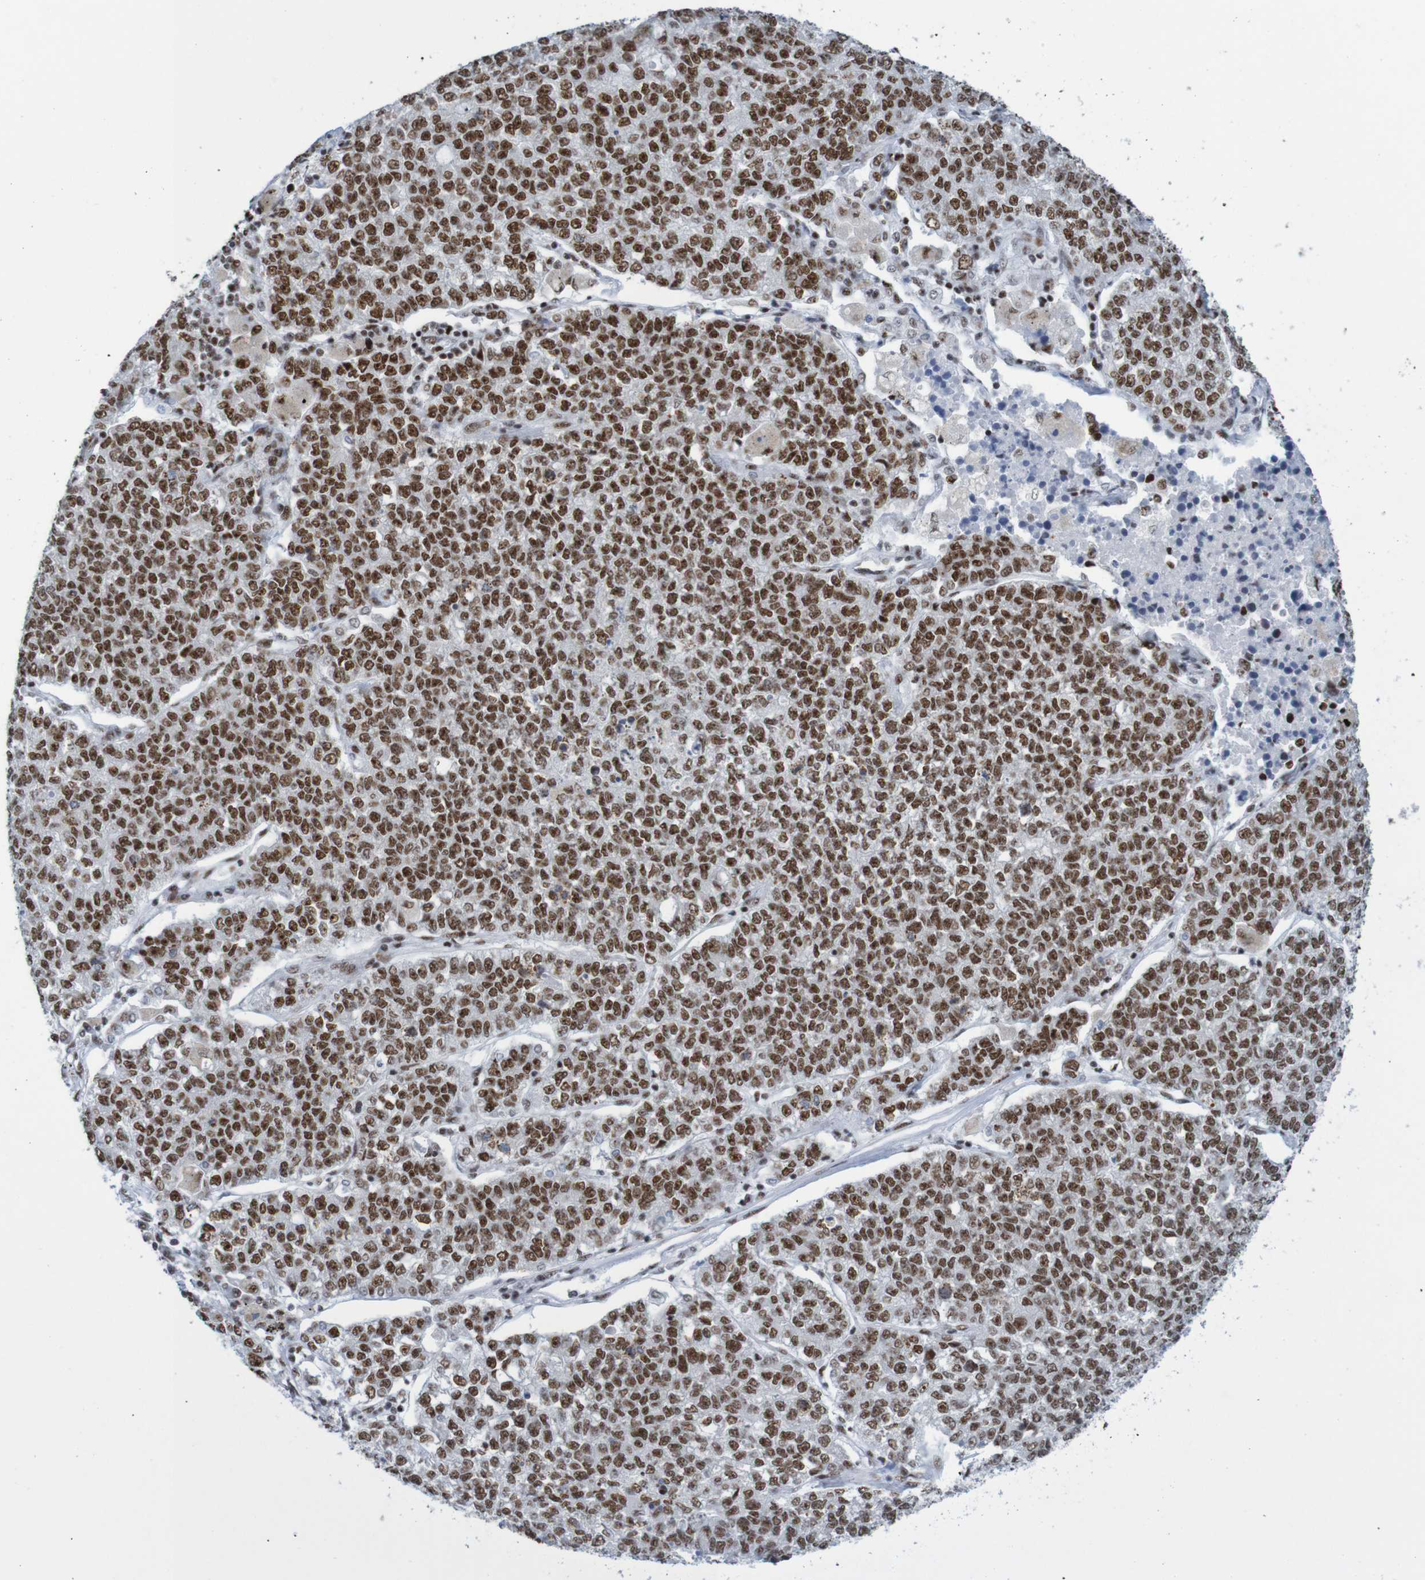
{"staining": {"intensity": "strong", "quantity": ">75%", "location": "nuclear"}, "tissue": "lung cancer", "cell_type": "Tumor cells", "image_type": "cancer", "snomed": [{"axis": "morphology", "description": "Adenocarcinoma, NOS"}, {"axis": "topography", "description": "Lung"}], "caption": "Immunohistochemistry (IHC) micrograph of neoplastic tissue: human adenocarcinoma (lung) stained using immunohistochemistry (IHC) displays high levels of strong protein expression localized specifically in the nuclear of tumor cells, appearing as a nuclear brown color.", "gene": "THRAP3", "patient": {"sex": "male", "age": 49}}